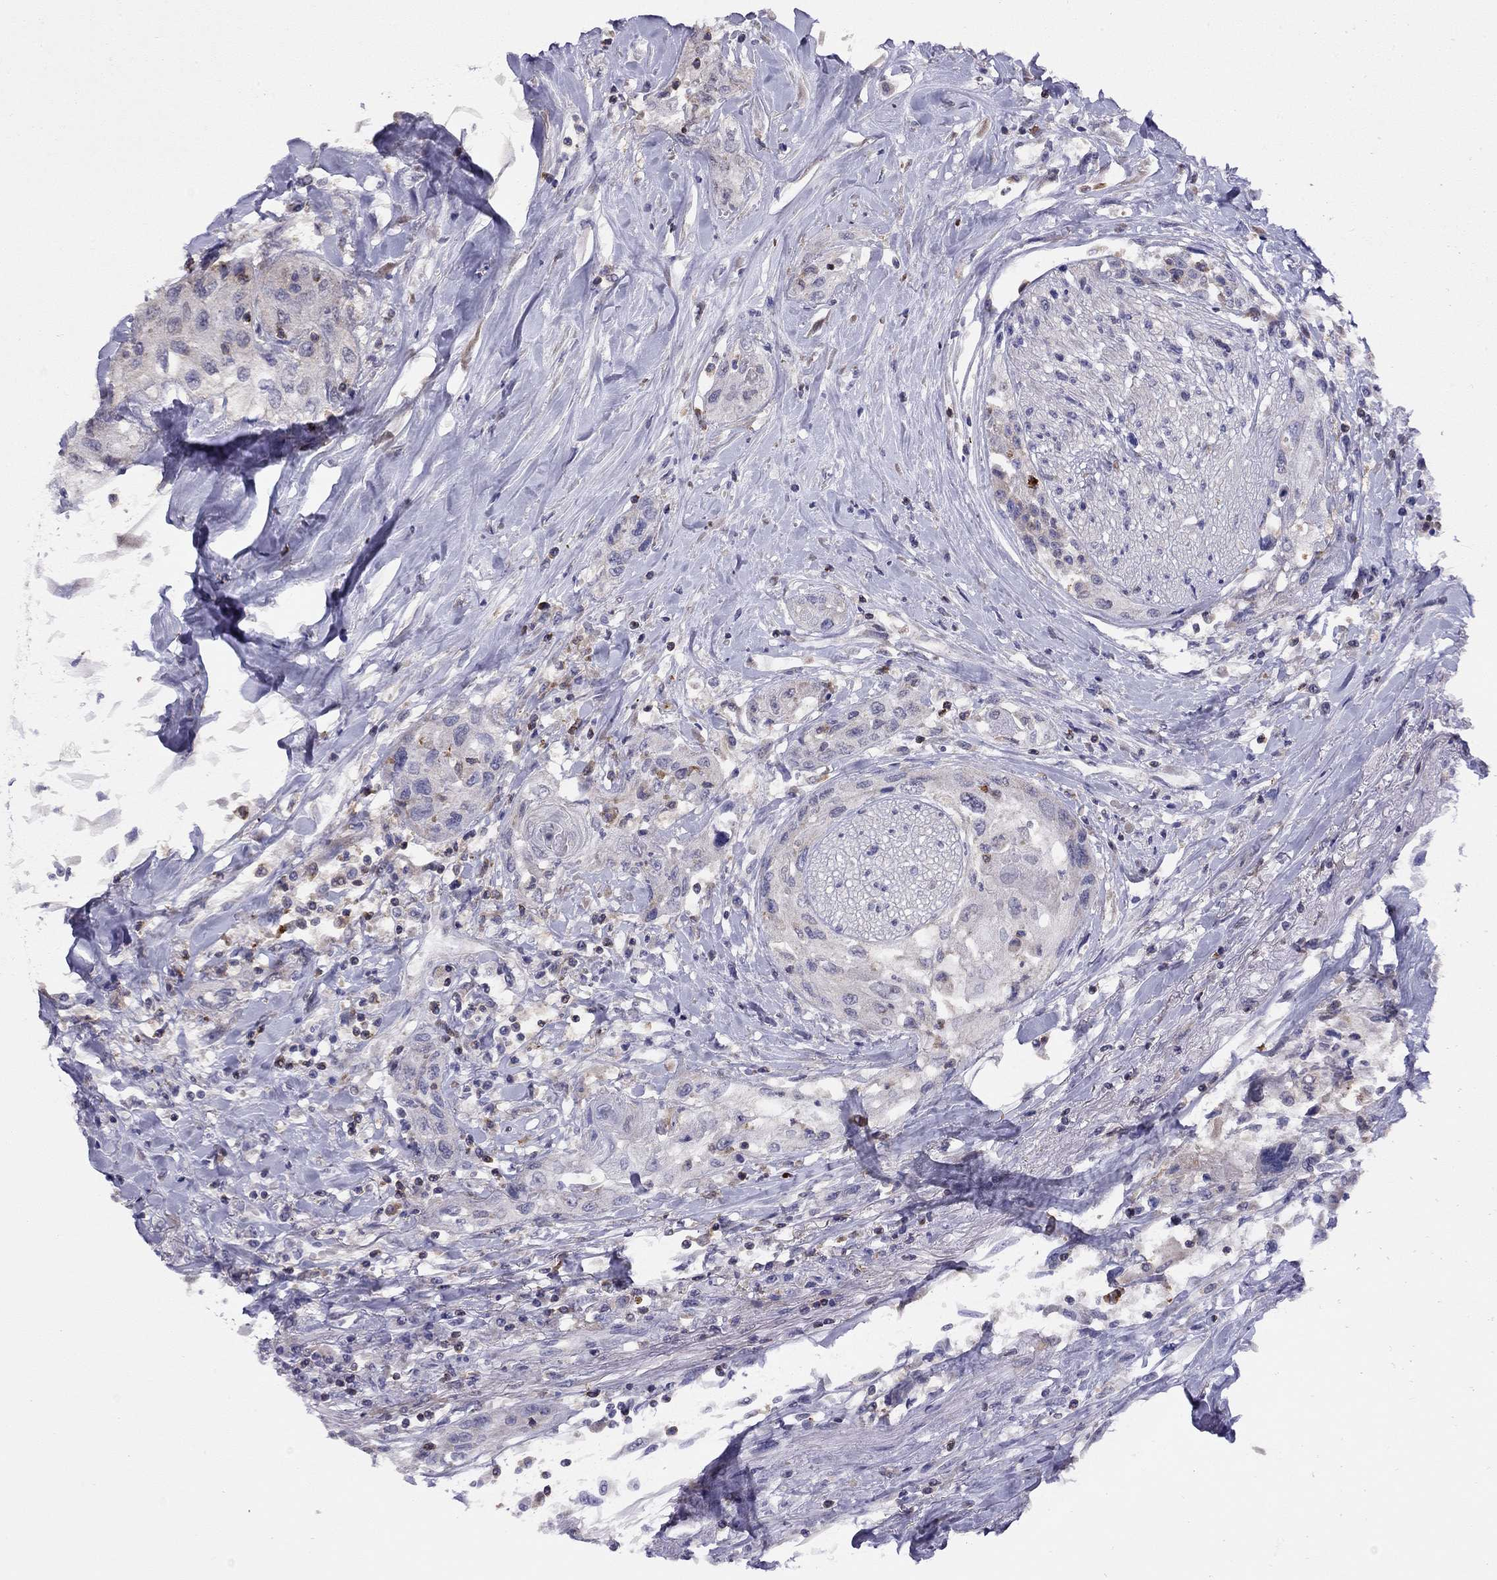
{"staining": {"intensity": "negative", "quantity": "none", "location": "none"}, "tissue": "head and neck cancer", "cell_type": "Tumor cells", "image_type": "cancer", "snomed": [{"axis": "morphology", "description": "Normal tissue, NOS"}, {"axis": "morphology", "description": "Squamous cell carcinoma, NOS"}, {"axis": "topography", "description": "Oral tissue"}, {"axis": "topography", "description": "Peripheral nerve tissue"}, {"axis": "topography", "description": "Head-Neck"}], "caption": "Immunohistochemistry image of human head and neck squamous cell carcinoma stained for a protein (brown), which demonstrates no positivity in tumor cells.", "gene": "CITED1", "patient": {"sex": "female", "age": 59}}